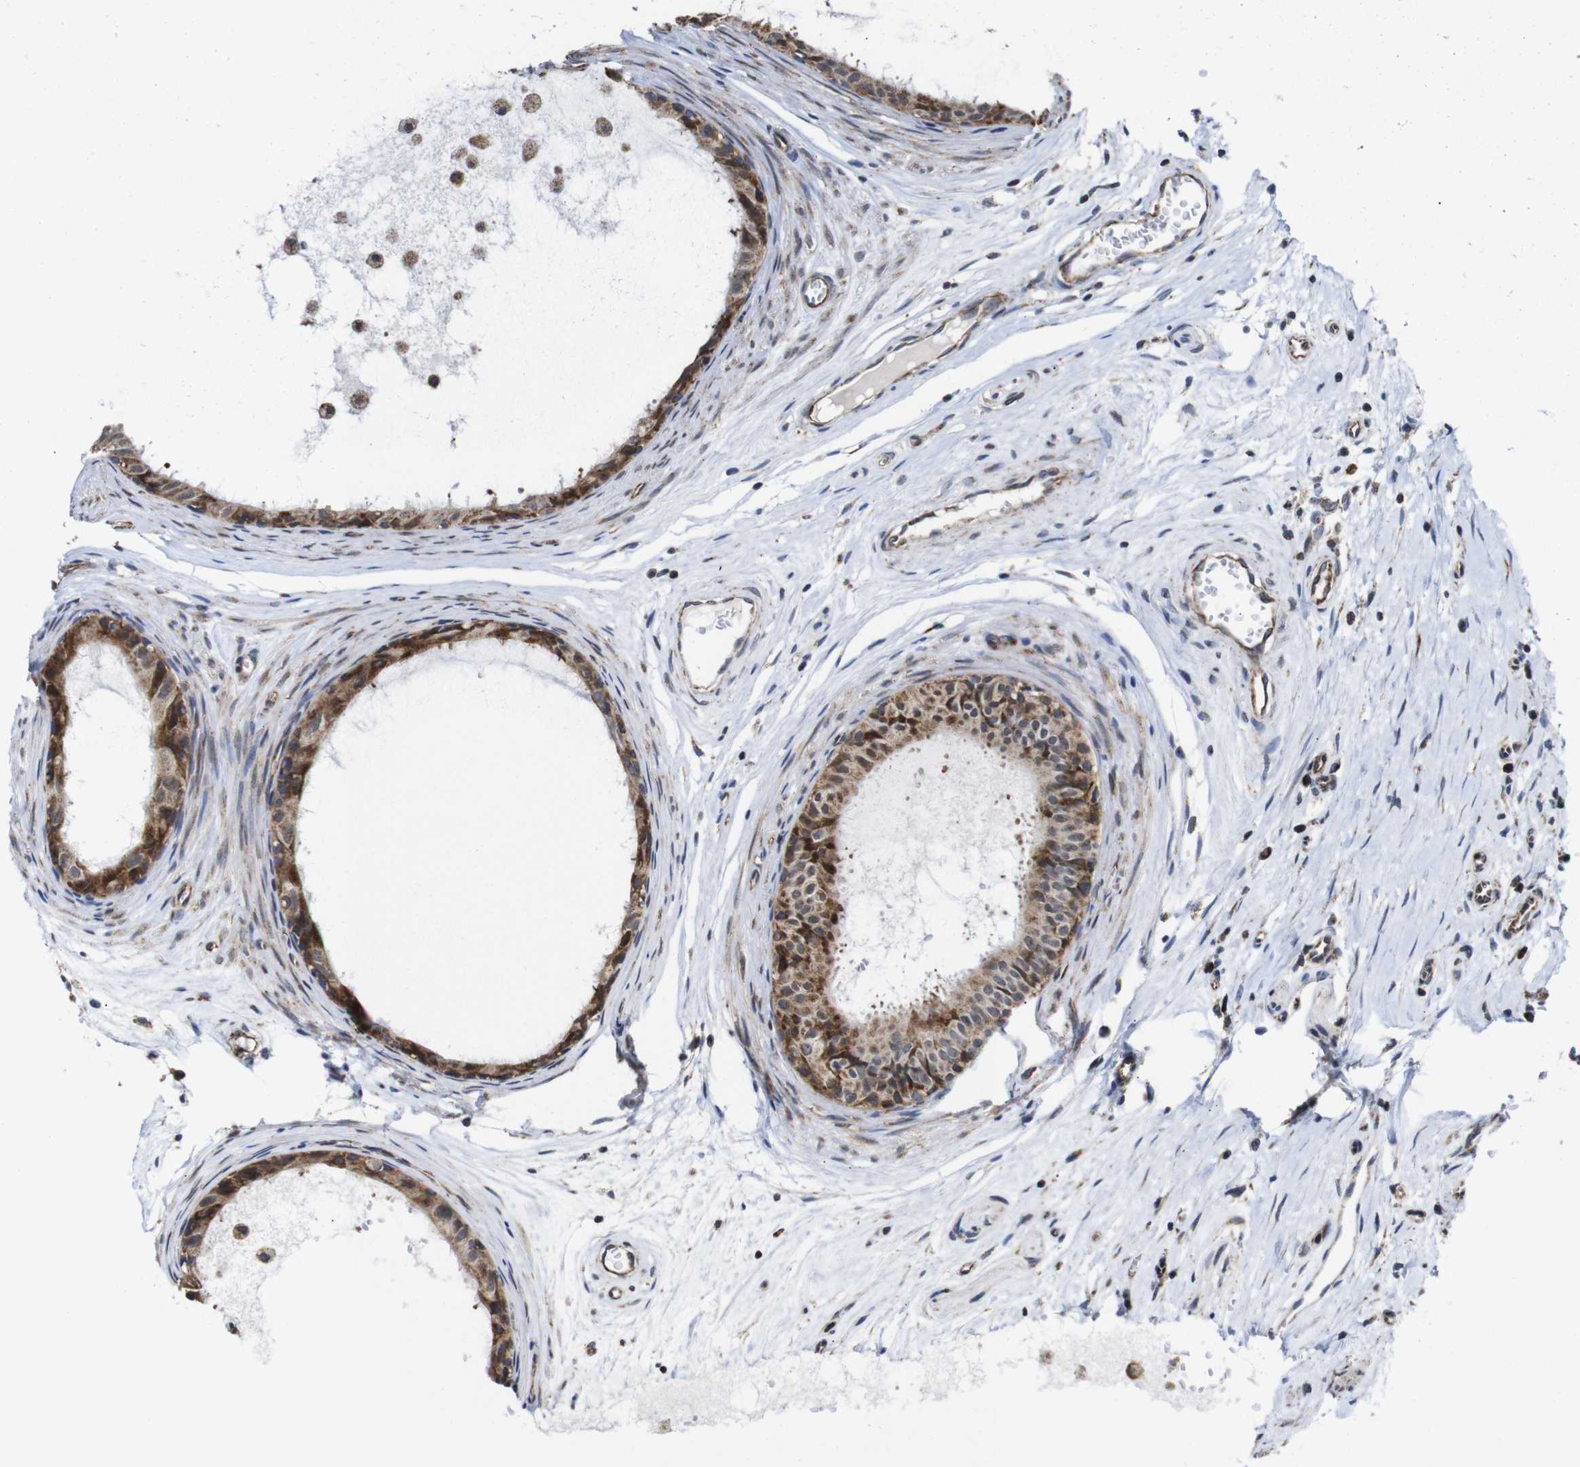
{"staining": {"intensity": "moderate", "quantity": ">75%", "location": "cytoplasmic/membranous"}, "tissue": "epididymis", "cell_type": "Glandular cells", "image_type": "normal", "snomed": [{"axis": "morphology", "description": "Normal tissue, NOS"}, {"axis": "morphology", "description": "Inflammation, NOS"}, {"axis": "topography", "description": "Epididymis"}], "caption": "Immunohistochemical staining of normal epididymis demonstrates medium levels of moderate cytoplasmic/membranous expression in approximately >75% of glandular cells.", "gene": "C17orf80", "patient": {"sex": "male", "age": 85}}